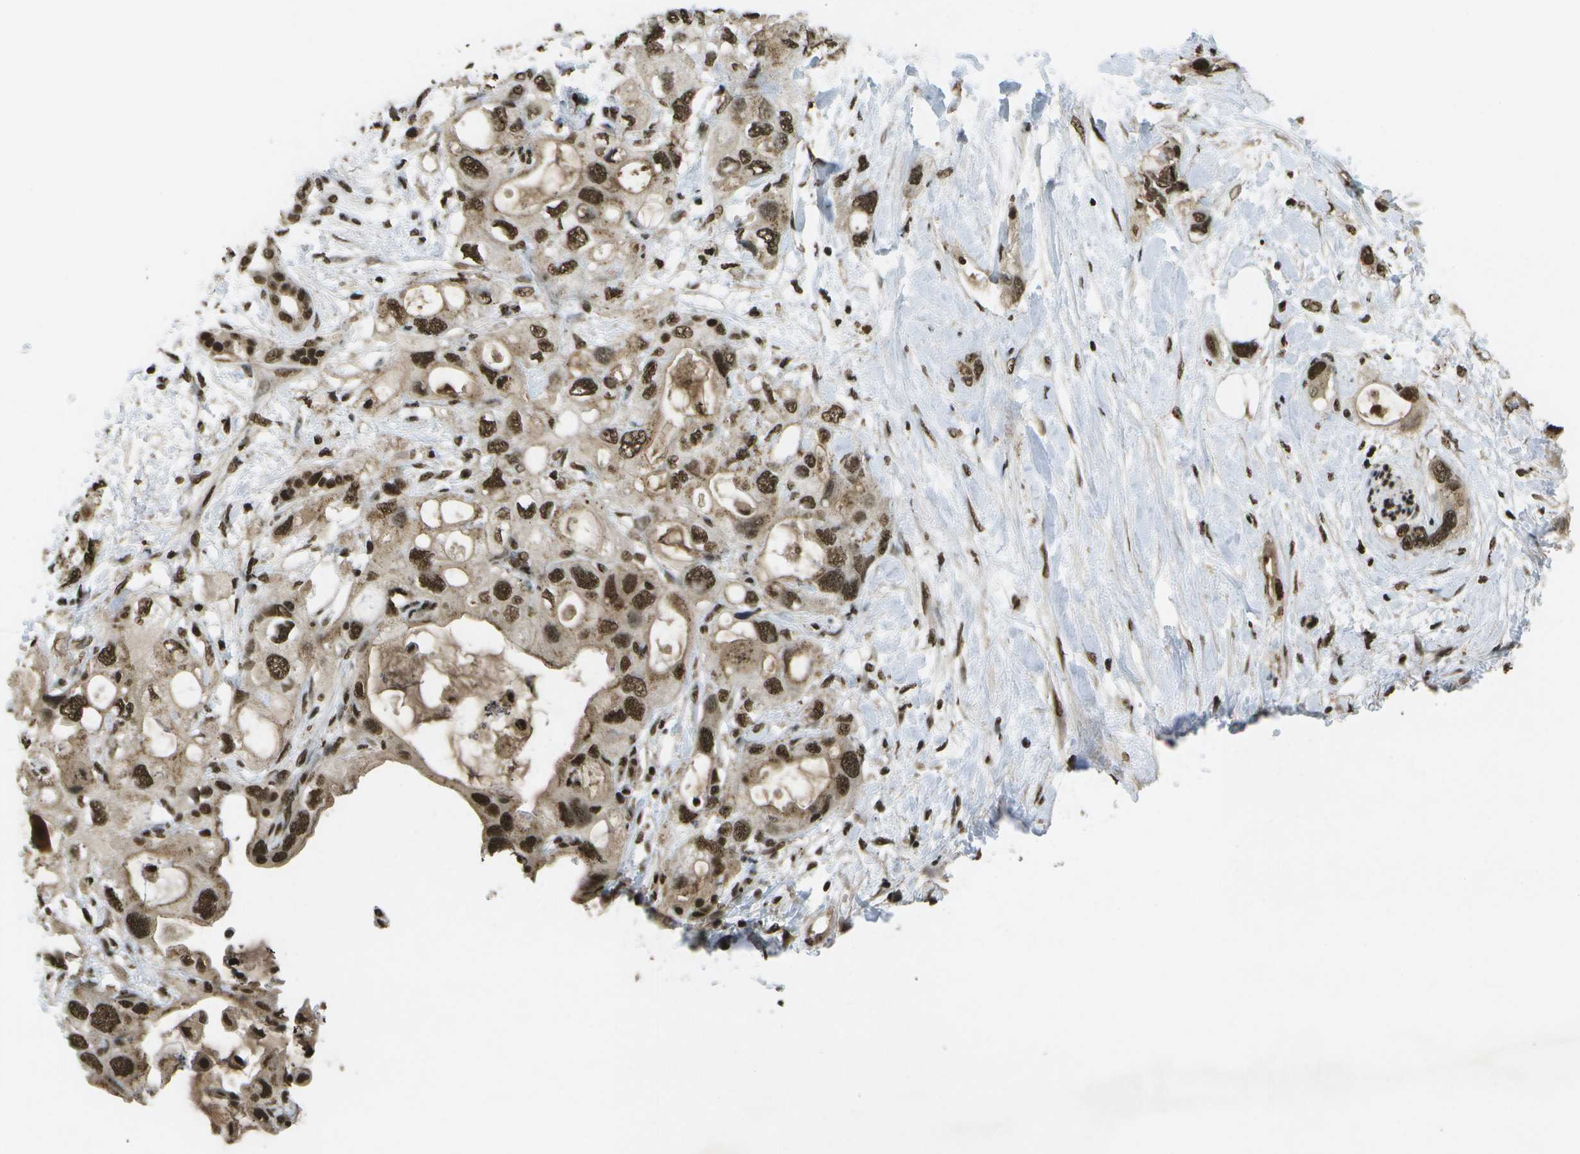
{"staining": {"intensity": "strong", "quantity": ">75%", "location": "nuclear"}, "tissue": "pancreatic cancer", "cell_type": "Tumor cells", "image_type": "cancer", "snomed": [{"axis": "morphology", "description": "Adenocarcinoma, NOS"}, {"axis": "topography", "description": "Pancreas"}], "caption": "IHC of human pancreatic cancer shows high levels of strong nuclear staining in about >75% of tumor cells. The protein is shown in brown color, while the nuclei are stained blue.", "gene": "SPEN", "patient": {"sex": "female", "age": 56}}